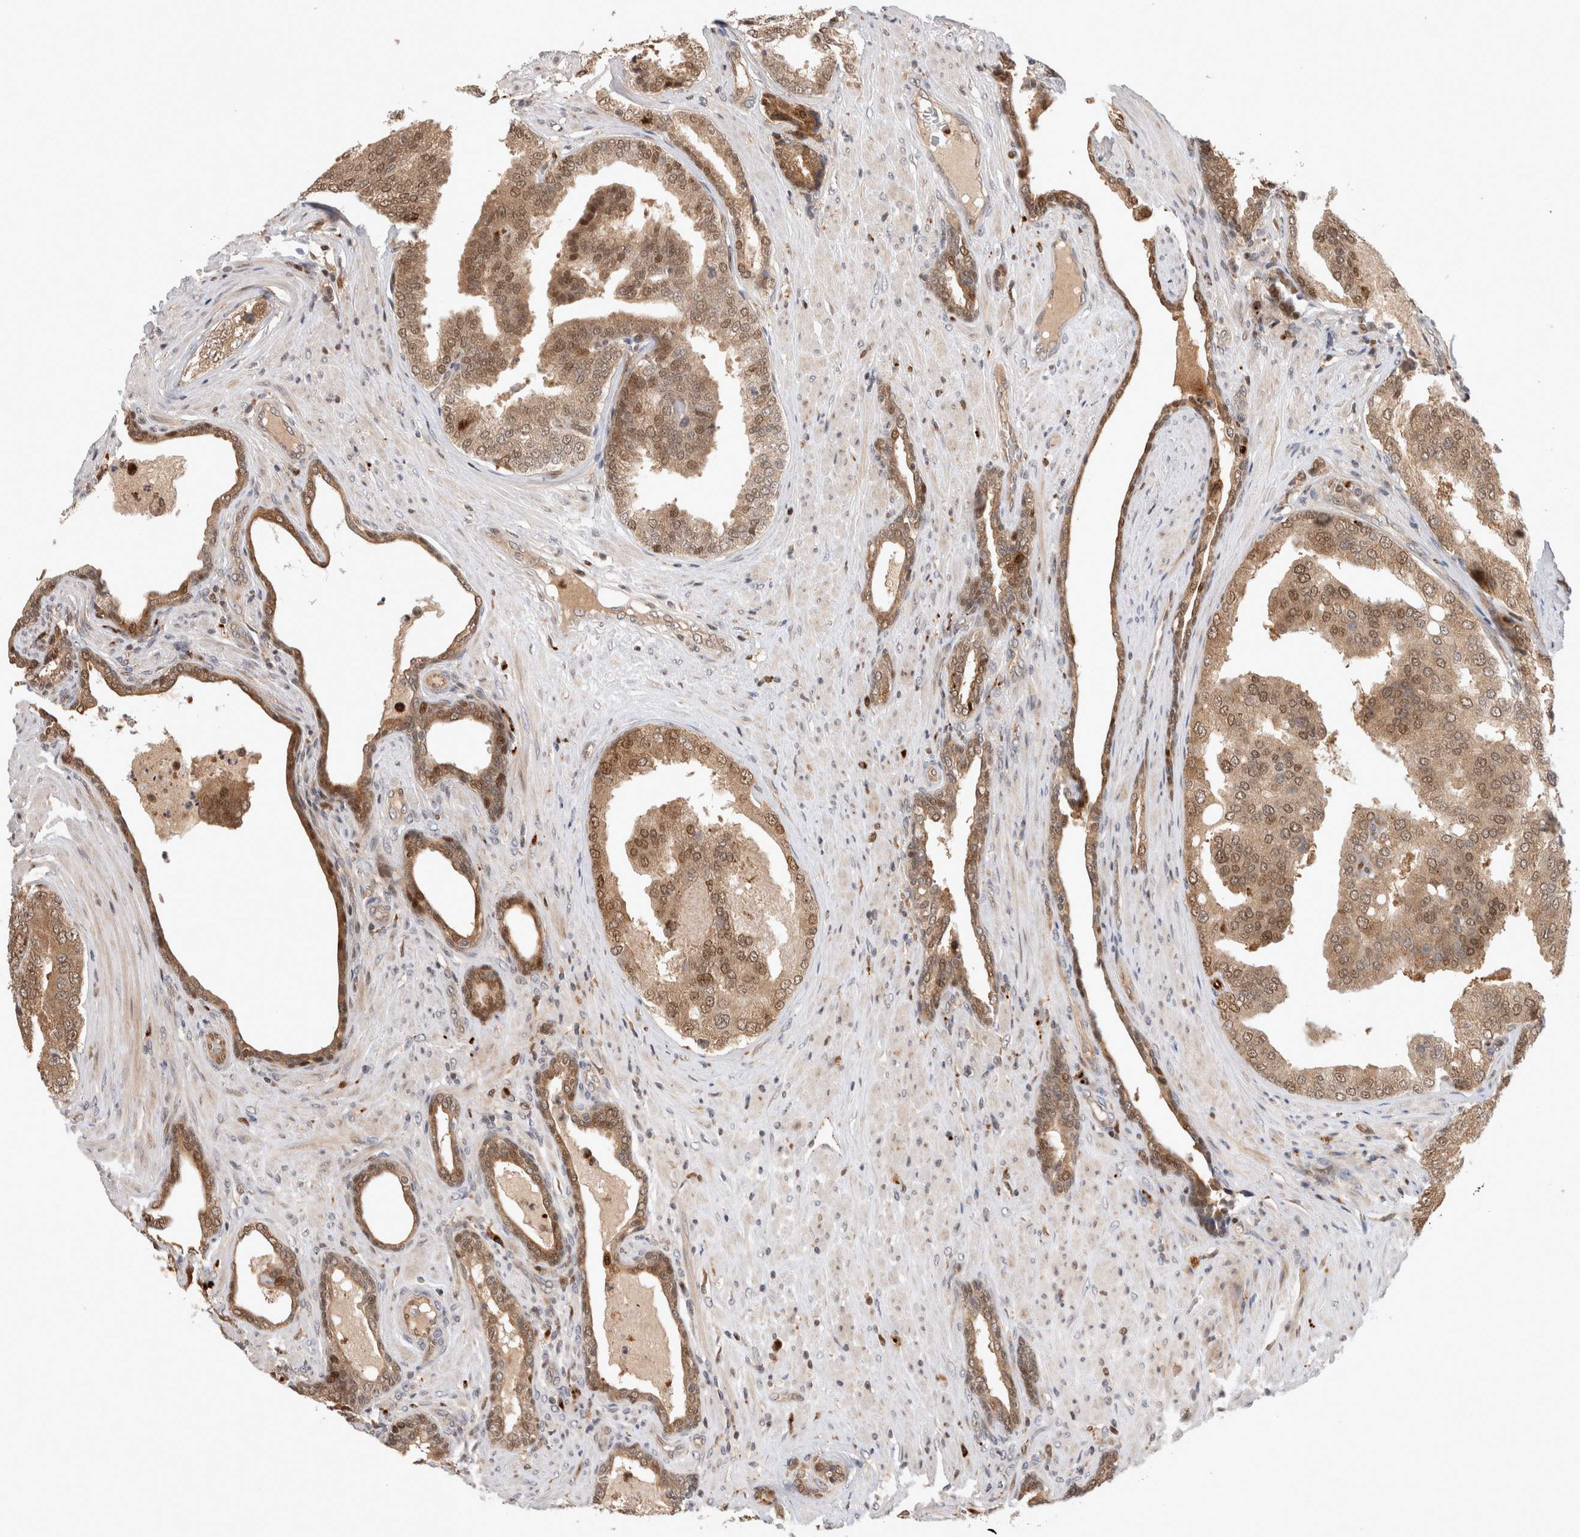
{"staining": {"intensity": "moderate", "quantity": ">75%", "location": "cytoplasmic/membranous,nuclear"}, "tissue": "prostate cancer", "cell_type": "Tumor cells", "image_type": "cancer", "snomed": [{"axis": "morphology", "description": "Adenocarcinoma, High grade"}, {"axis": "topography", "description": "Prostate"}], "caption": "This photomicrograph shows immunohistochemistry (IHC) staining of prostate cancer (adenocarcinoma (high-grade)), with medium moderate cytoplasmic/membranous and nuclear positivity in about >75% of tumor cells.", "gene": "OTUD6B", "patient": {"sex": "male", "age": 50}}